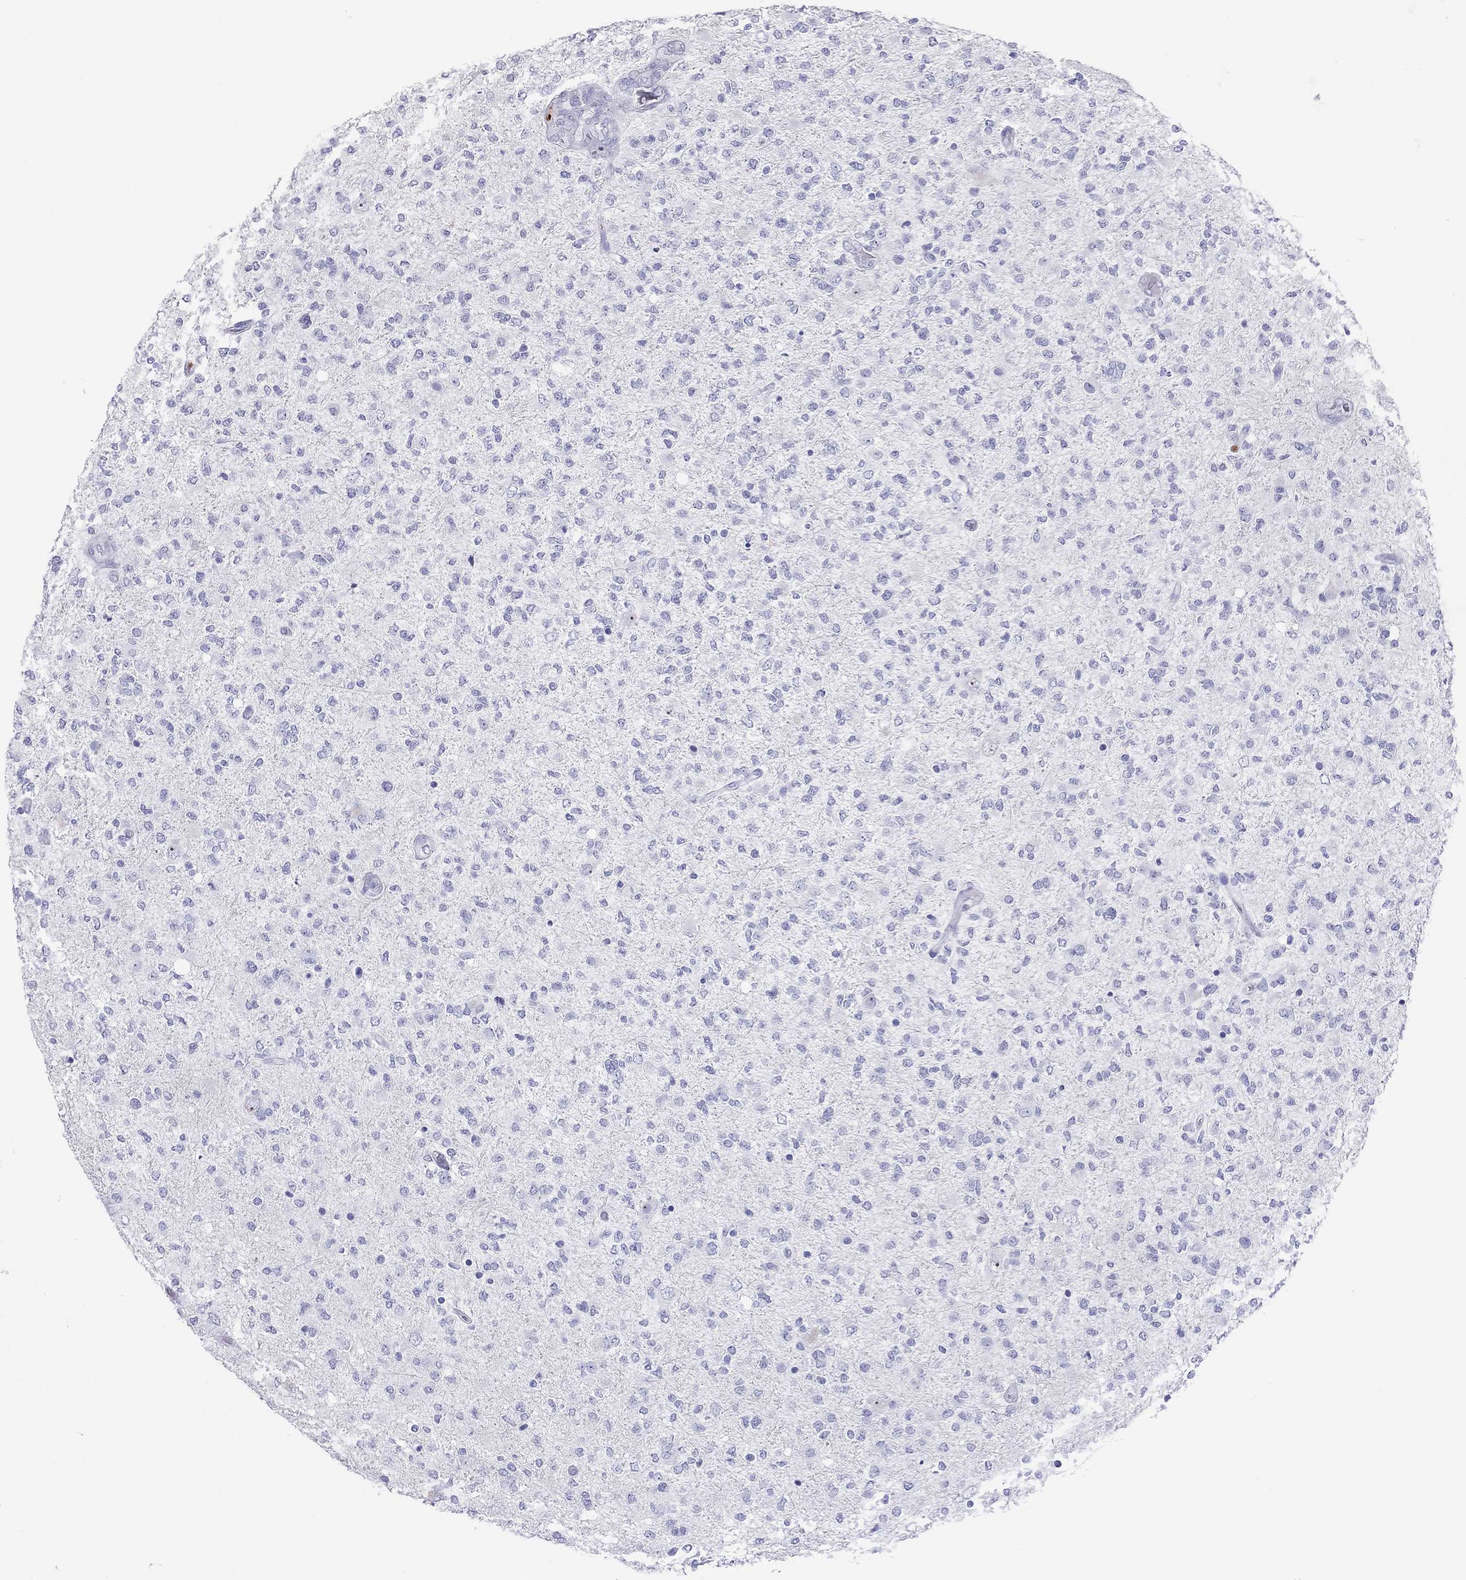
{"staining": {"intensity": "negative", "quantity": "none", "location": "none"}, "tissue": "glioma", "cell_type": "Tumor cells", "image_type": "cancer", "snomed": [{"axis": "morphology", "description": "Glioma, malignant, High grade"}, {"axis": "topography", "description": "Cerebral cortex"}], "caption": "DAB immunohistochemical staining of human malignant glioma (high-grade) displays no significant positivity in tumor cells.", "gene": "SLAMF1", "patient": {"sex": "male", "age": 70}}